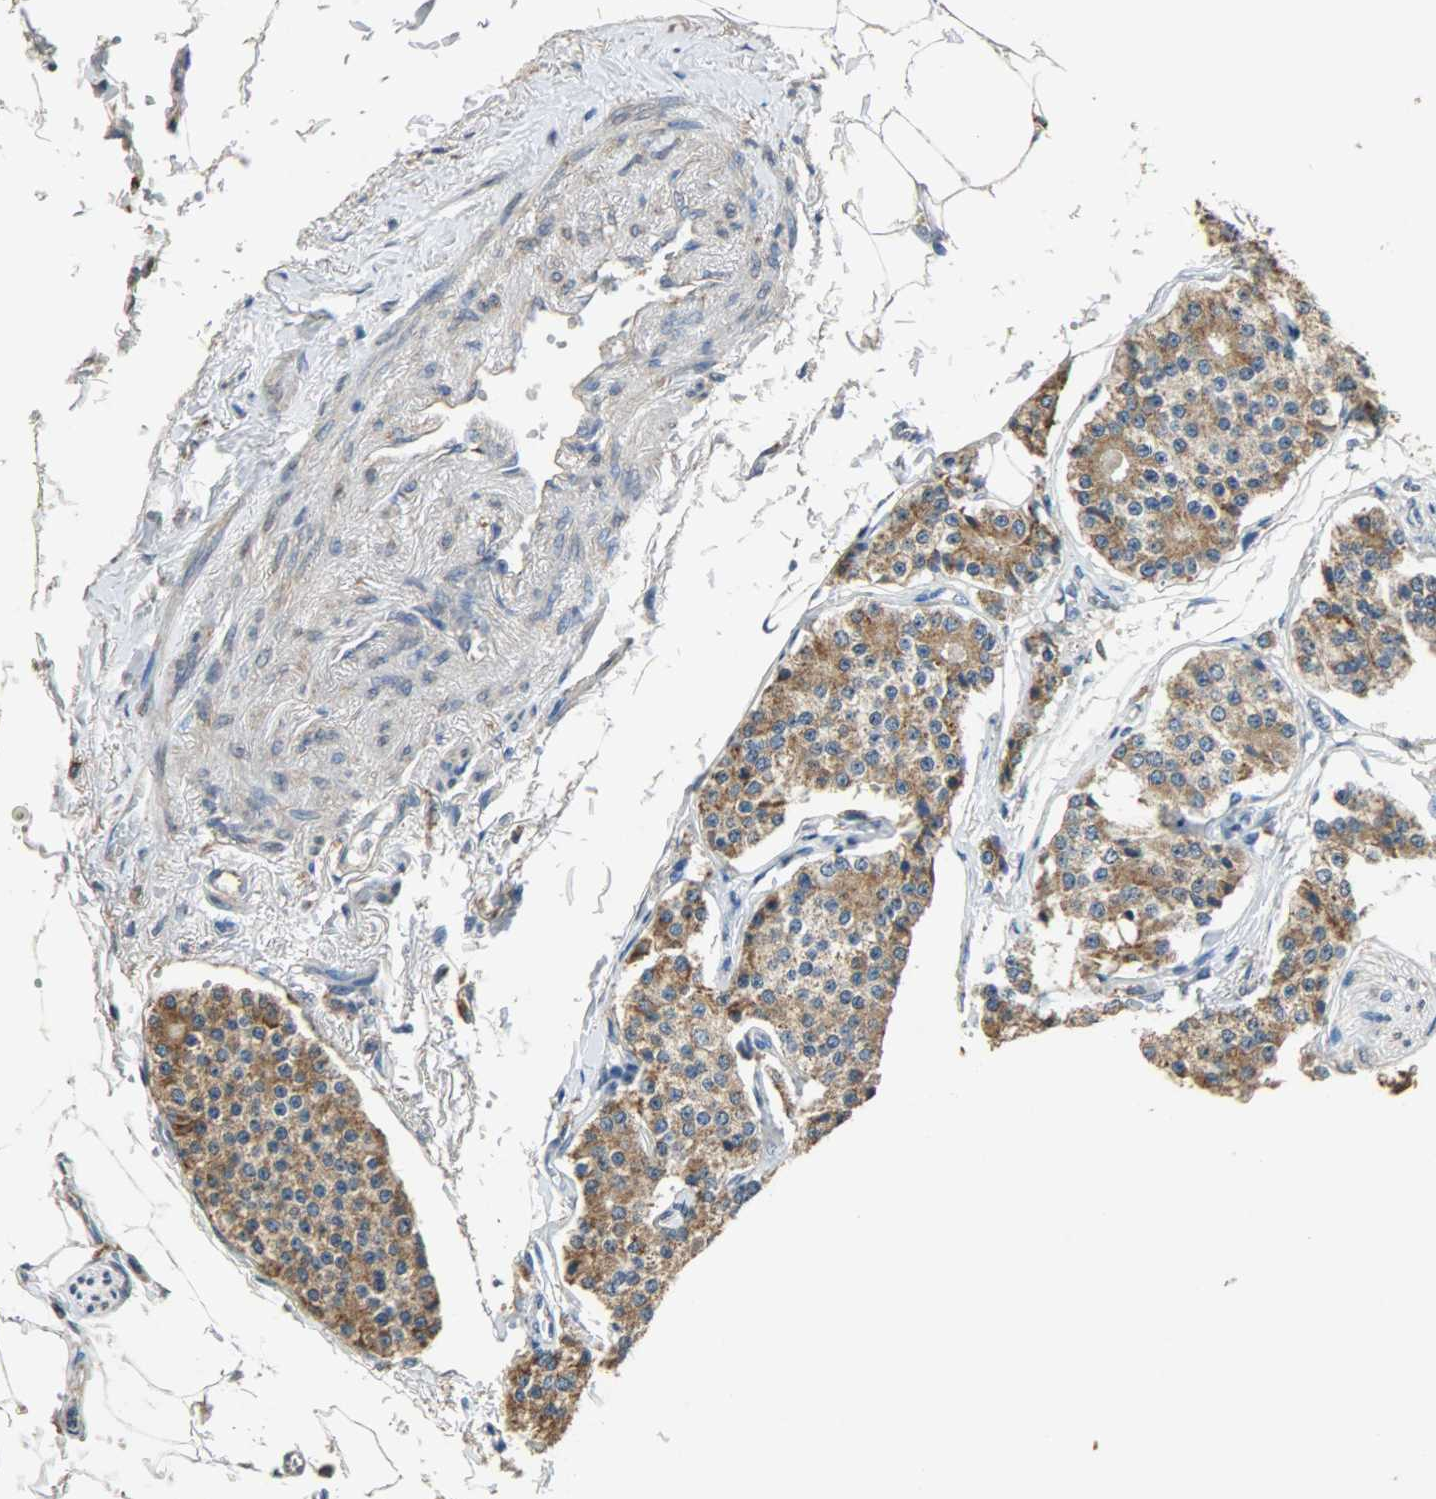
{"staining": {"intensity": "moderate", "quantity": ">75%", "location": "cytoplasmic/membranous"}, "tissue": "carcinoid", "cell_type": "Tumor cells", "image_type": "cancer", "snomed": [{"axis": "morphology", "description": "Carcinoid, malignant, NOS"}, {"axis": "topography", "description": "Colon"}], "caption": "A histopathology image showing moderate cytoplasmic/membranous positivity in about >75% of tumor cells in carcinoid, as visualized by brown immunohistochemical staining.", "gene": "HSPA5", "patient": {"sex": "female", "age": 61}}